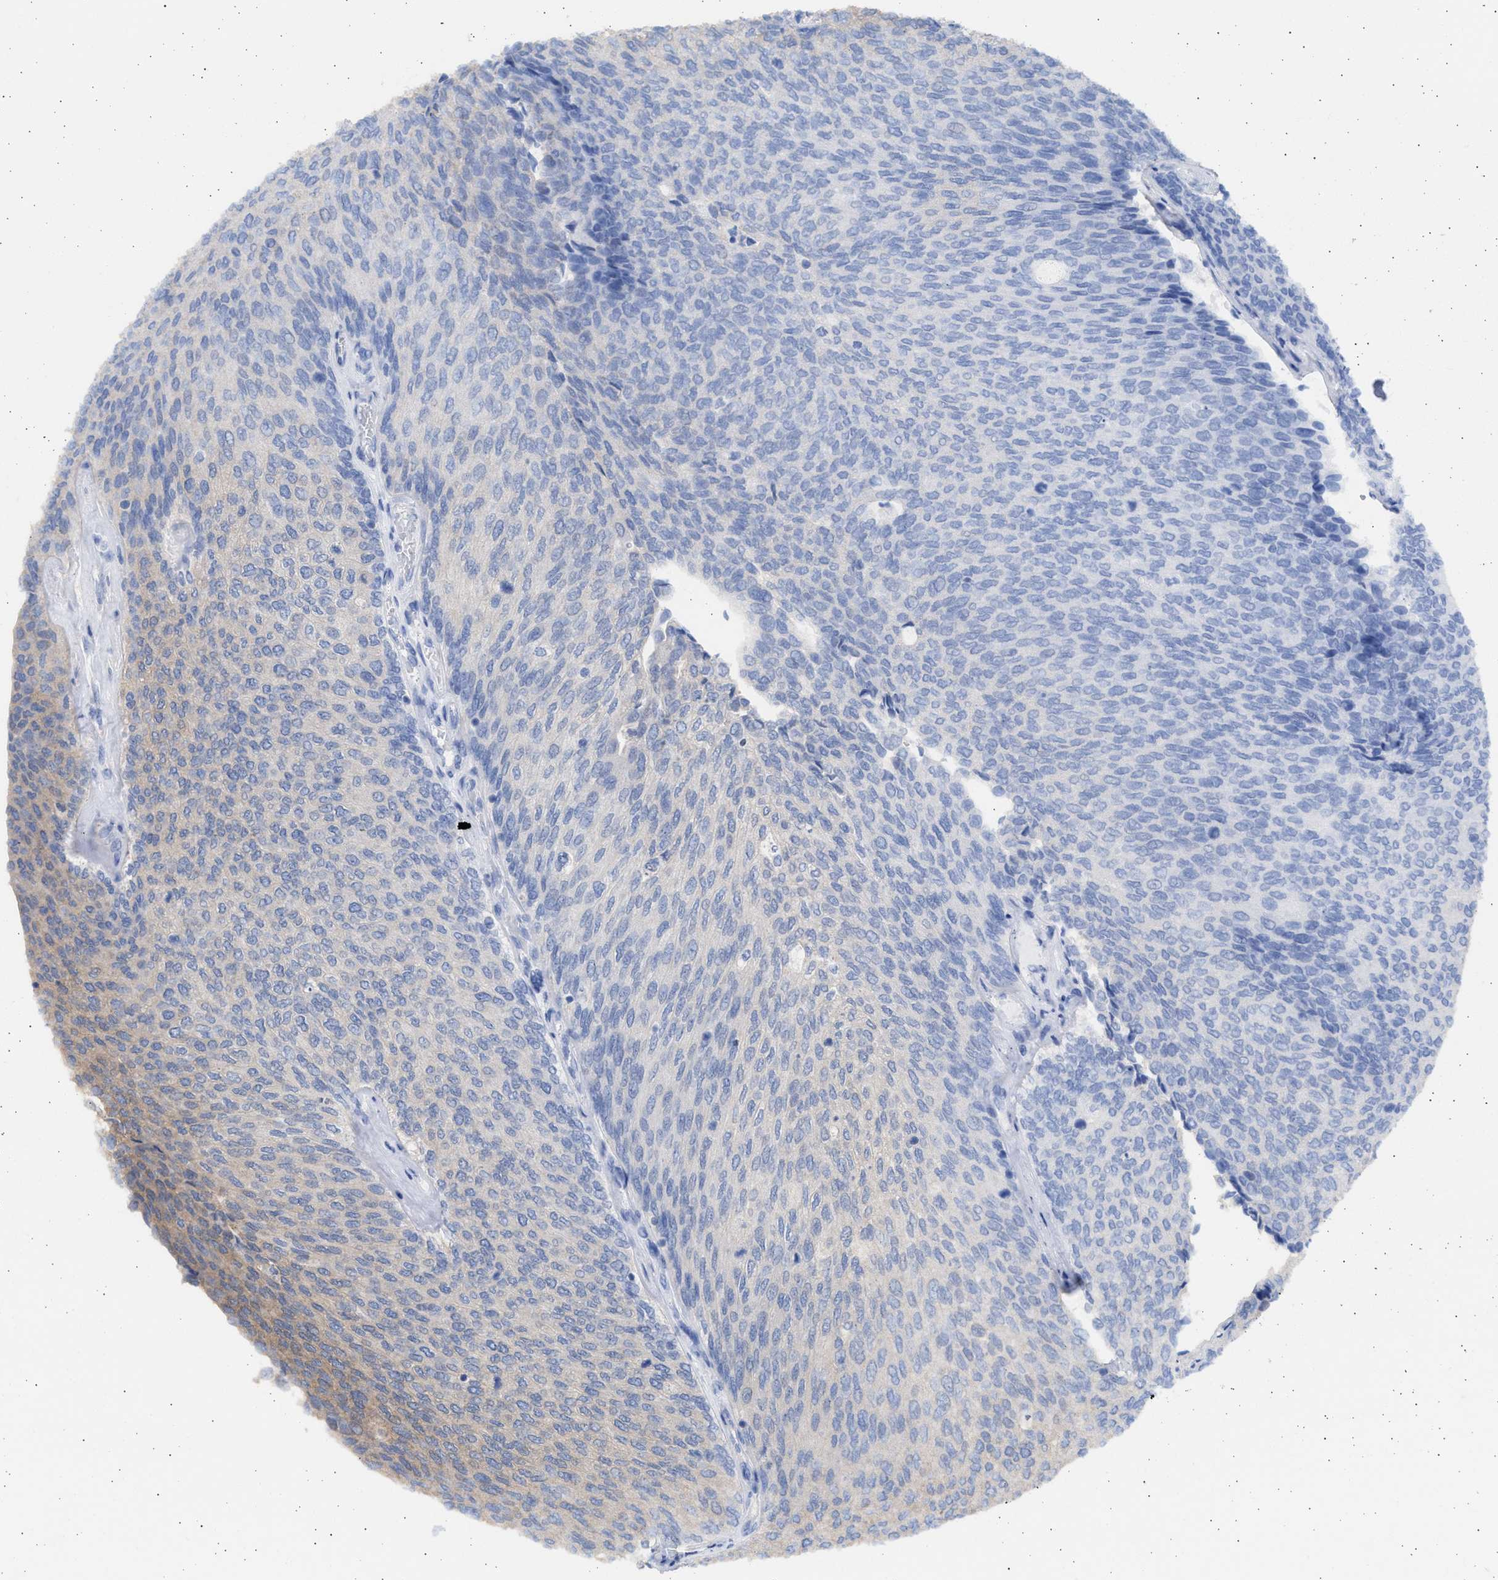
{"staining": {"intensity": "weak", "quantity": "25%-75%", "location": "cytoplasmic/membranous"}, "tissue": "urothelial cancer", "cell_type": "Tumor cells", "image_type": "cancer", "snomed": [{"axis": "morphology", "description": "Urothelial carcinoma, Low grade"}, {"axis": "topography", "description": "Urinary bladder"}], "caption": "Immunohistochemistry (IHC) histopathology image of urothelial carcinoma (low-grade) stained for a protein (brown), which demonstrates low levels of weak cytoplasmic/membranous staining in about 25%-75% of tumor cells.", "gene": "ALDOC", "patient": {"sex": "female", "age": 79}}